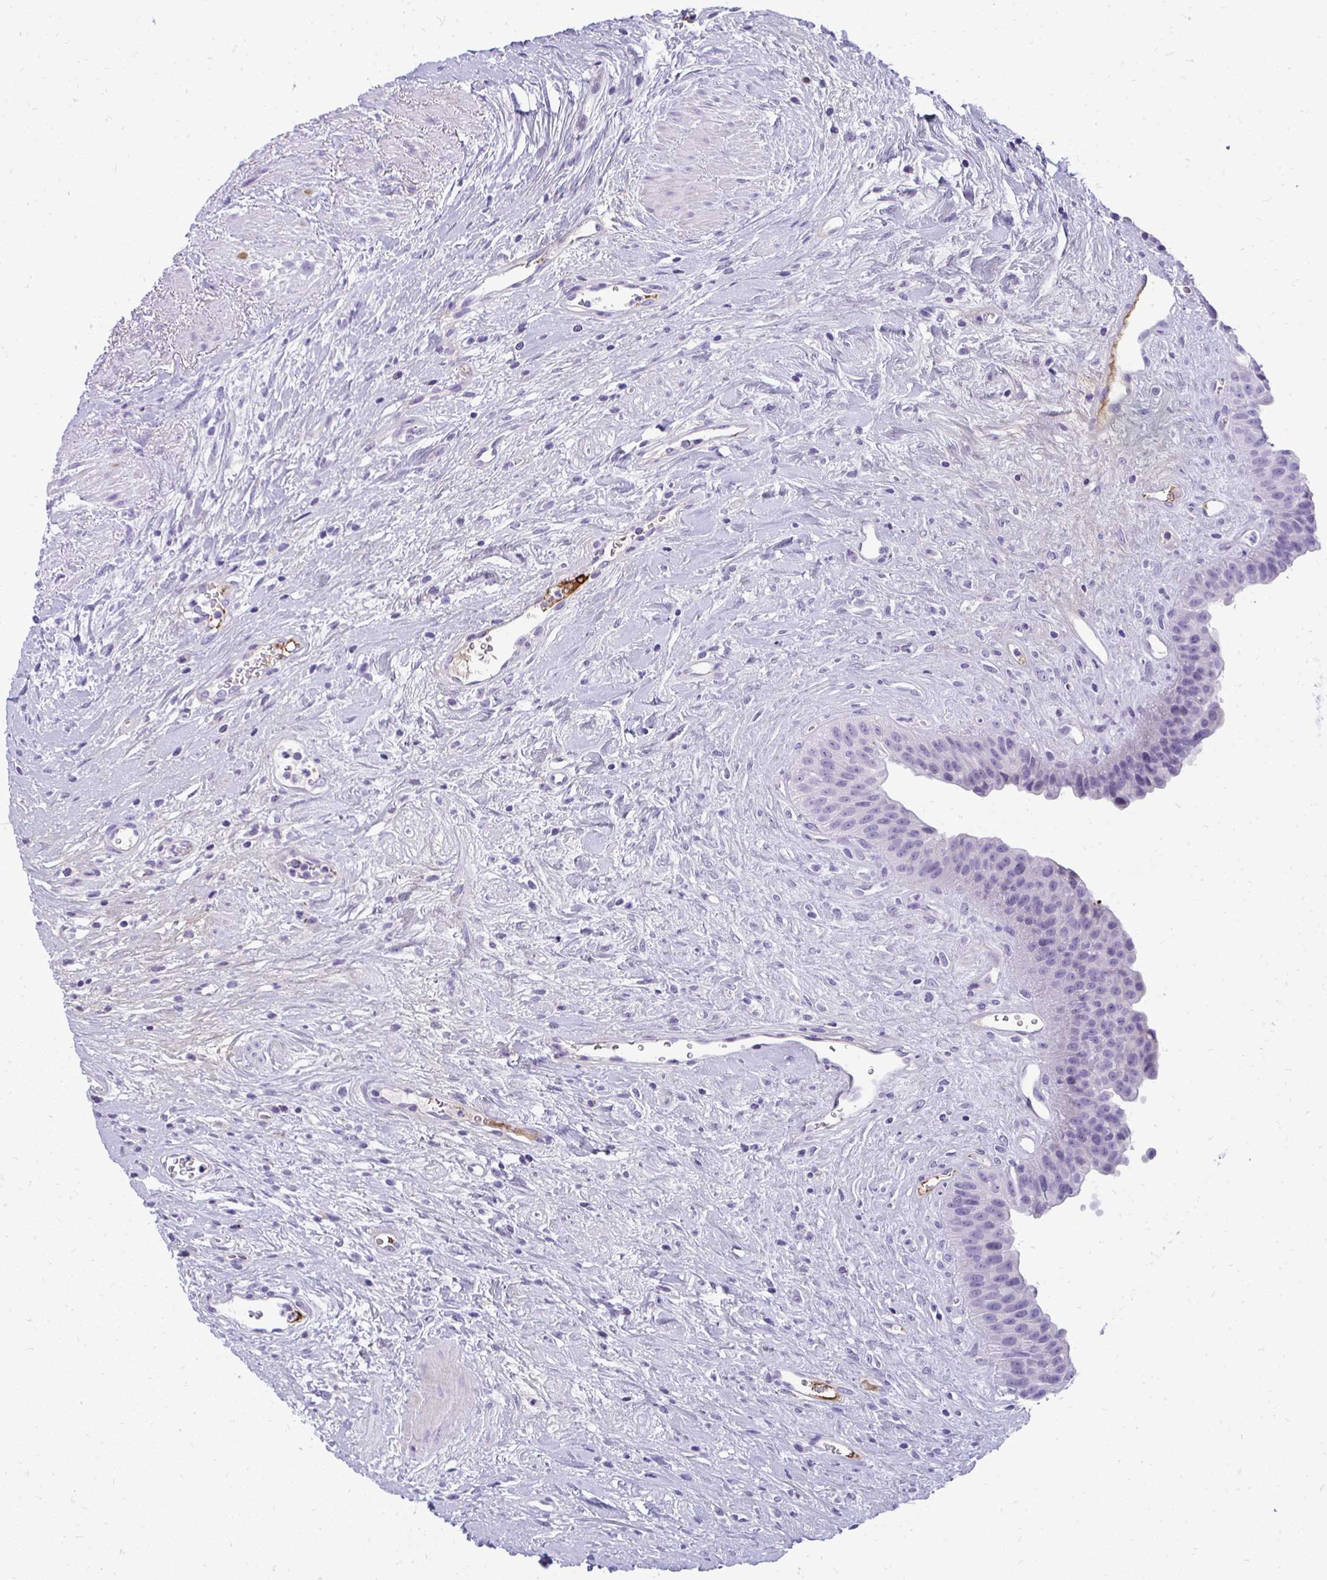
{"staining": {"intensity": "negative", "quantity": "none", "location": "none"}, "tissue": "urinary bladder", "cell_type": "Urothelial cells", "image_type": "normal", "snomed": [{"axis": "morphology", "description": "Normal tissue, NOS"}, {"axis": "topography", "description": "Urinary bladder"}], "caption": "Urothelial cells are negative for brown protein staining in benign urinary bladder. Nuclei are stained in blue.", "gene": "TSBP1", "patient": {"sex": "female", "age": 56}}